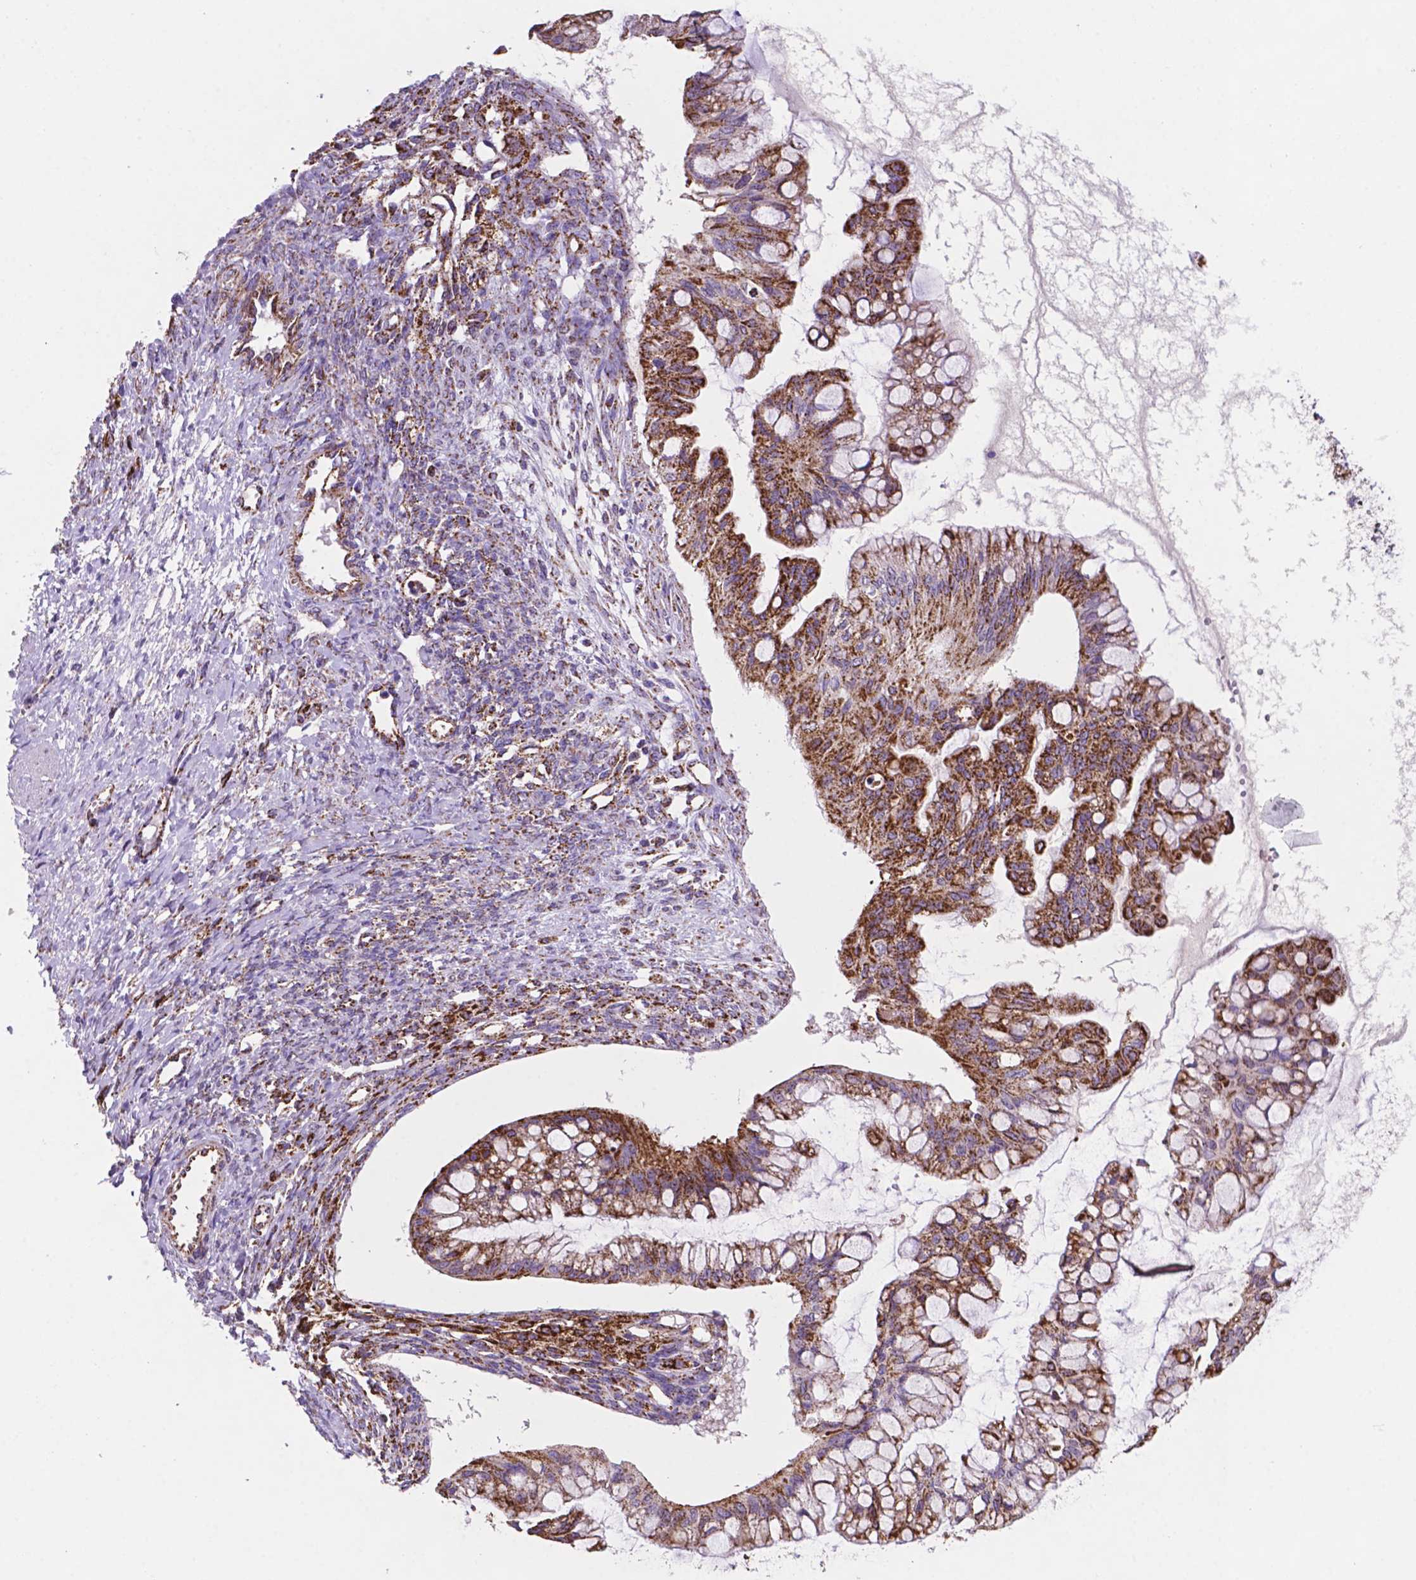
{"staining": {"intensity": "strong", "quantity": "25%-75%", "location": "cytoplasmic/membranous"}, "tissue": "ovarian cancer", "cell_type": "Tumor cells", "image_type": "cancer", "snomed": [{"axis": "morphology", "description": "Cystadenocarcinoma, mucinous, NOS"}, {"axis": "topography", "description": "Ovary"}], "caption": "About 25%-75% of tumor cells in human ovarian cancer (mucinous cystadenocarcinoma) display strong cytoplasmic/membranous protein positivity as visualized by brown immunohistochemical staining.", "gene": "HSPD1", "patient": {"sex": "female", "age": 73}}